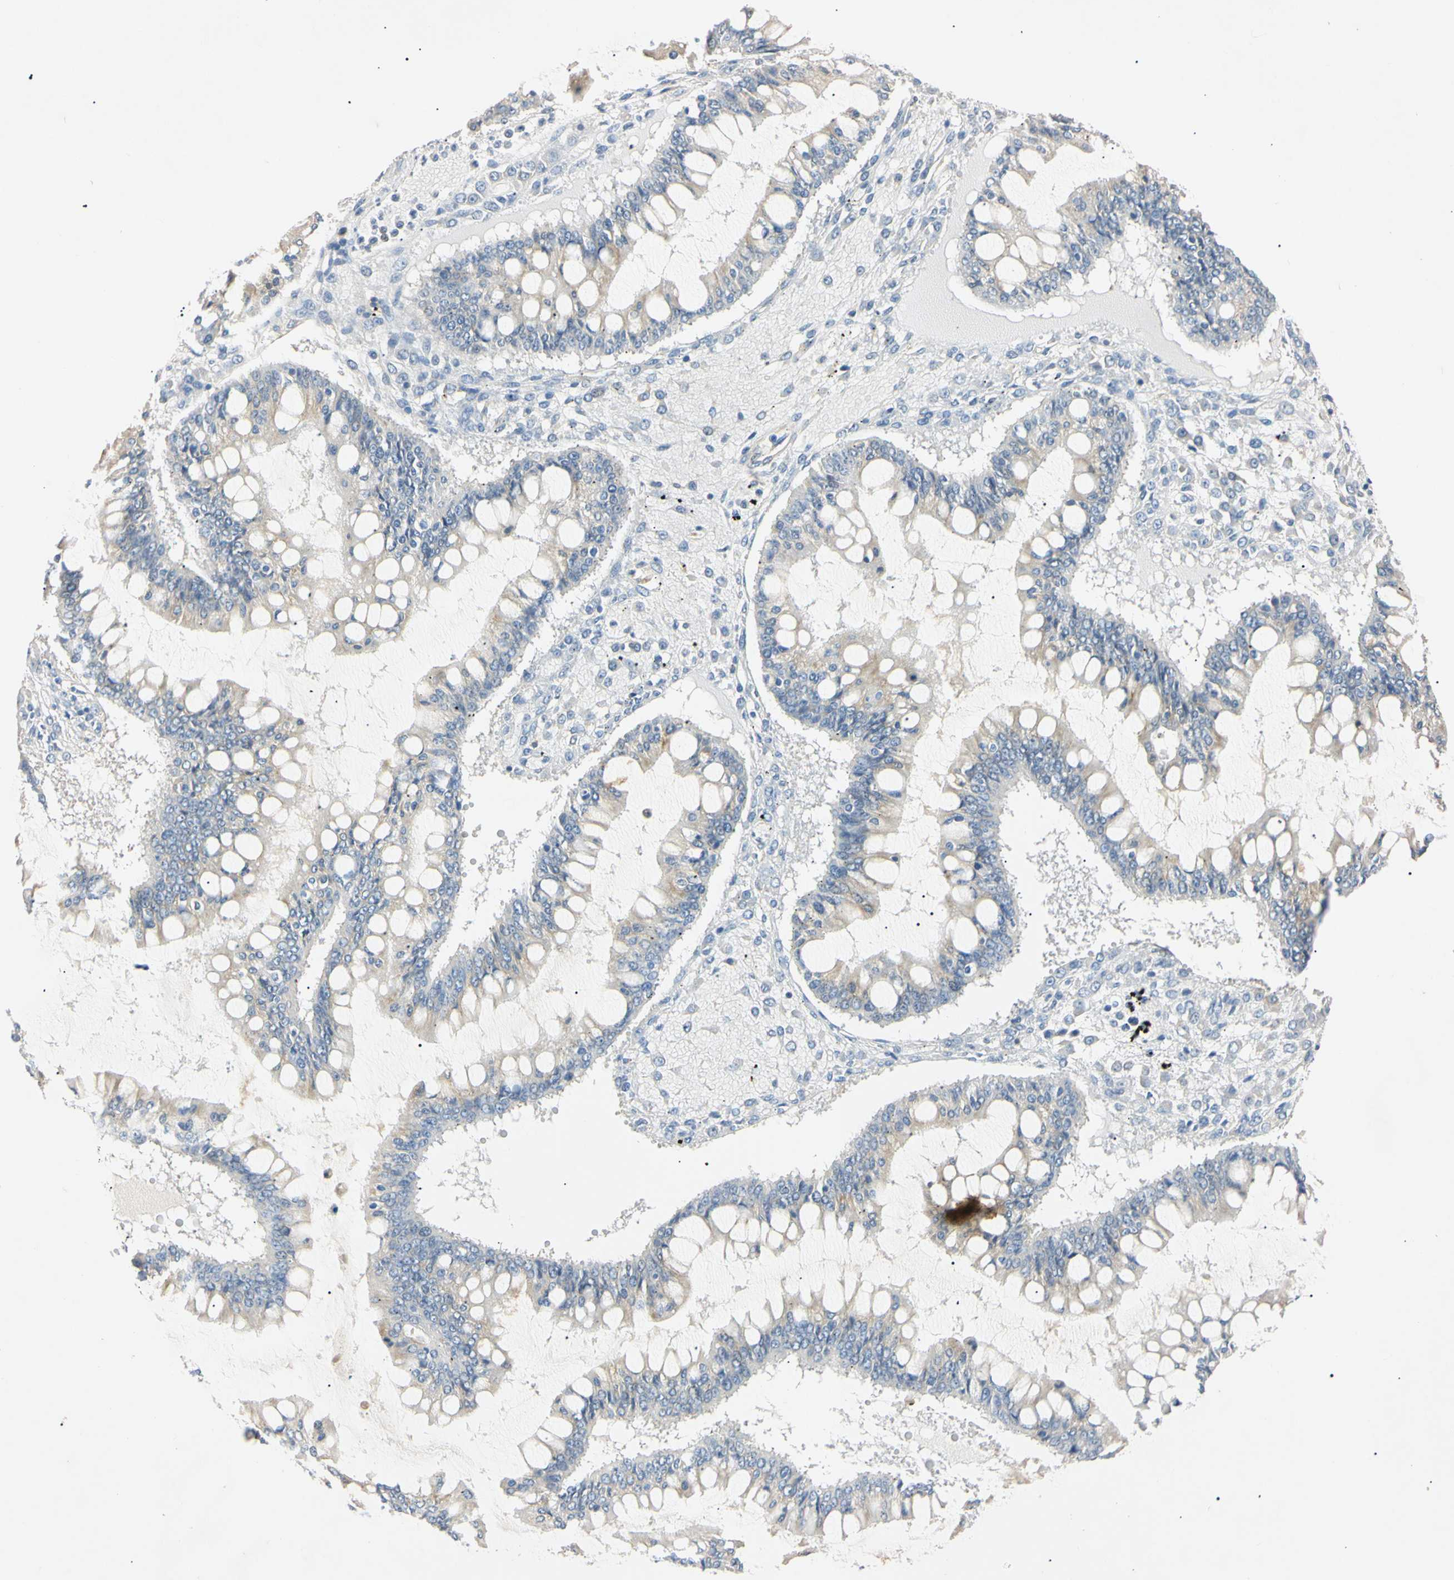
{"staining": {"intensity": "weak", "quantity": "25%-75%", "location": "cytoplasmic/membranous"}, "tissue": "ovarian cancer", "cell_type": "Tumor cells", "image_type": "cancer", "snomed": [{"axis": "morphology", "description": "Cystadenocarcinoma, mucinous, NOS"}, {"axis": "topography", "description": "Ovary"}], "caption": "This image demonstrates immunohistochemistry (IHC) staining of human ovarian cancer, with low weak cytoplasmic/membranous positivity in approximately 25%-75% of tumor cells.", "gene": "DNAJB12", "patient": {"sex": "female", "age": 73}}